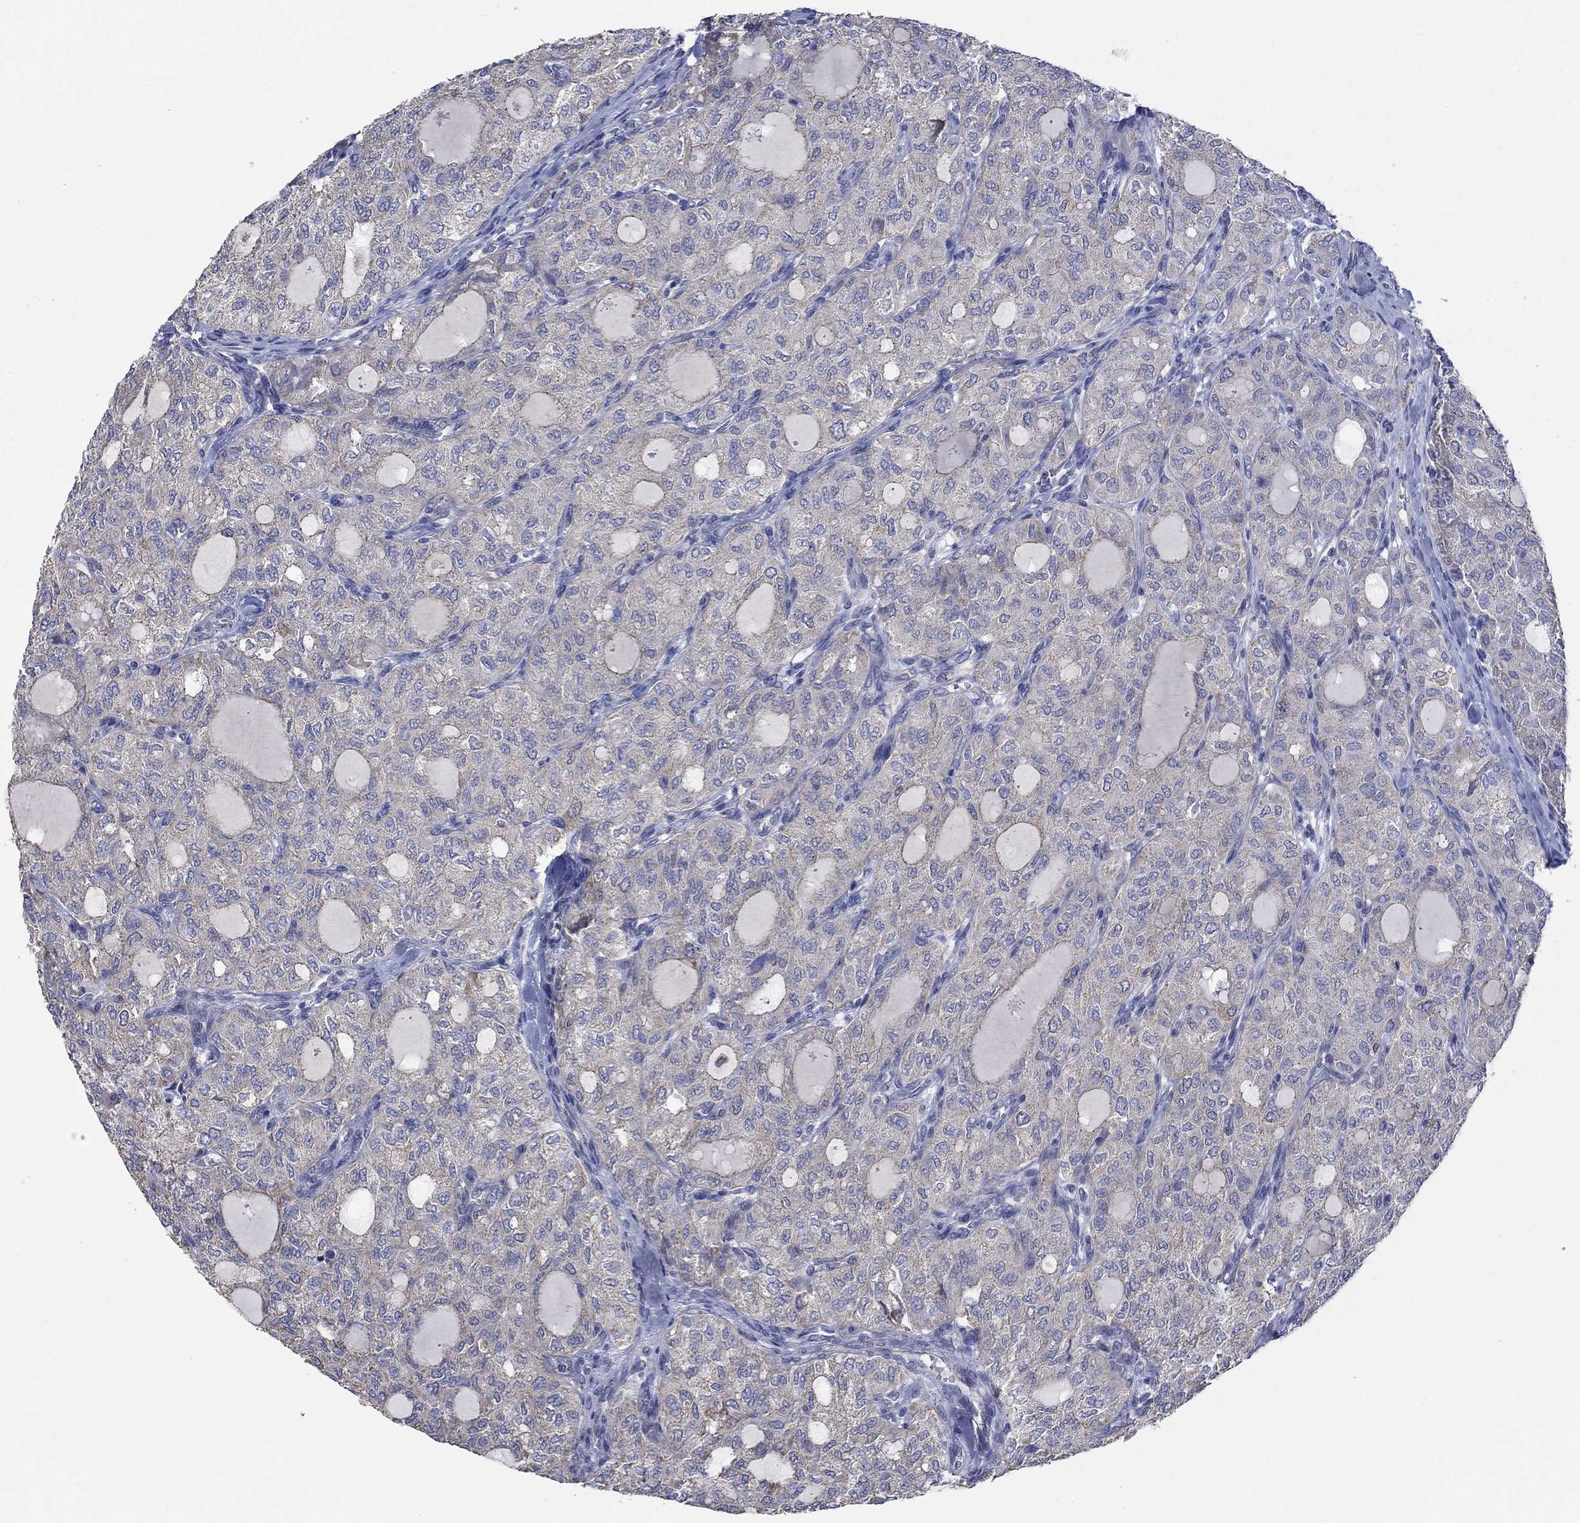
{"staining": {"intensity": "negative", "quantity": "none", "location": "none"}, "tissue": "thyroid cancer", "cell_type": "Tumor cells", "image_type": "cancer", "snomed": [{"axis": "morphology", "description": "Follicular adenoma carcinoma, NOS"}, {"axis": "topography", "description": "Thyroid gland"}], "caption": "Immunohistochemistry of thyroid cancer displays no staining in tumor cells.", "gene": "UGT8", "patient": {"sex": "male", "age": 75}}